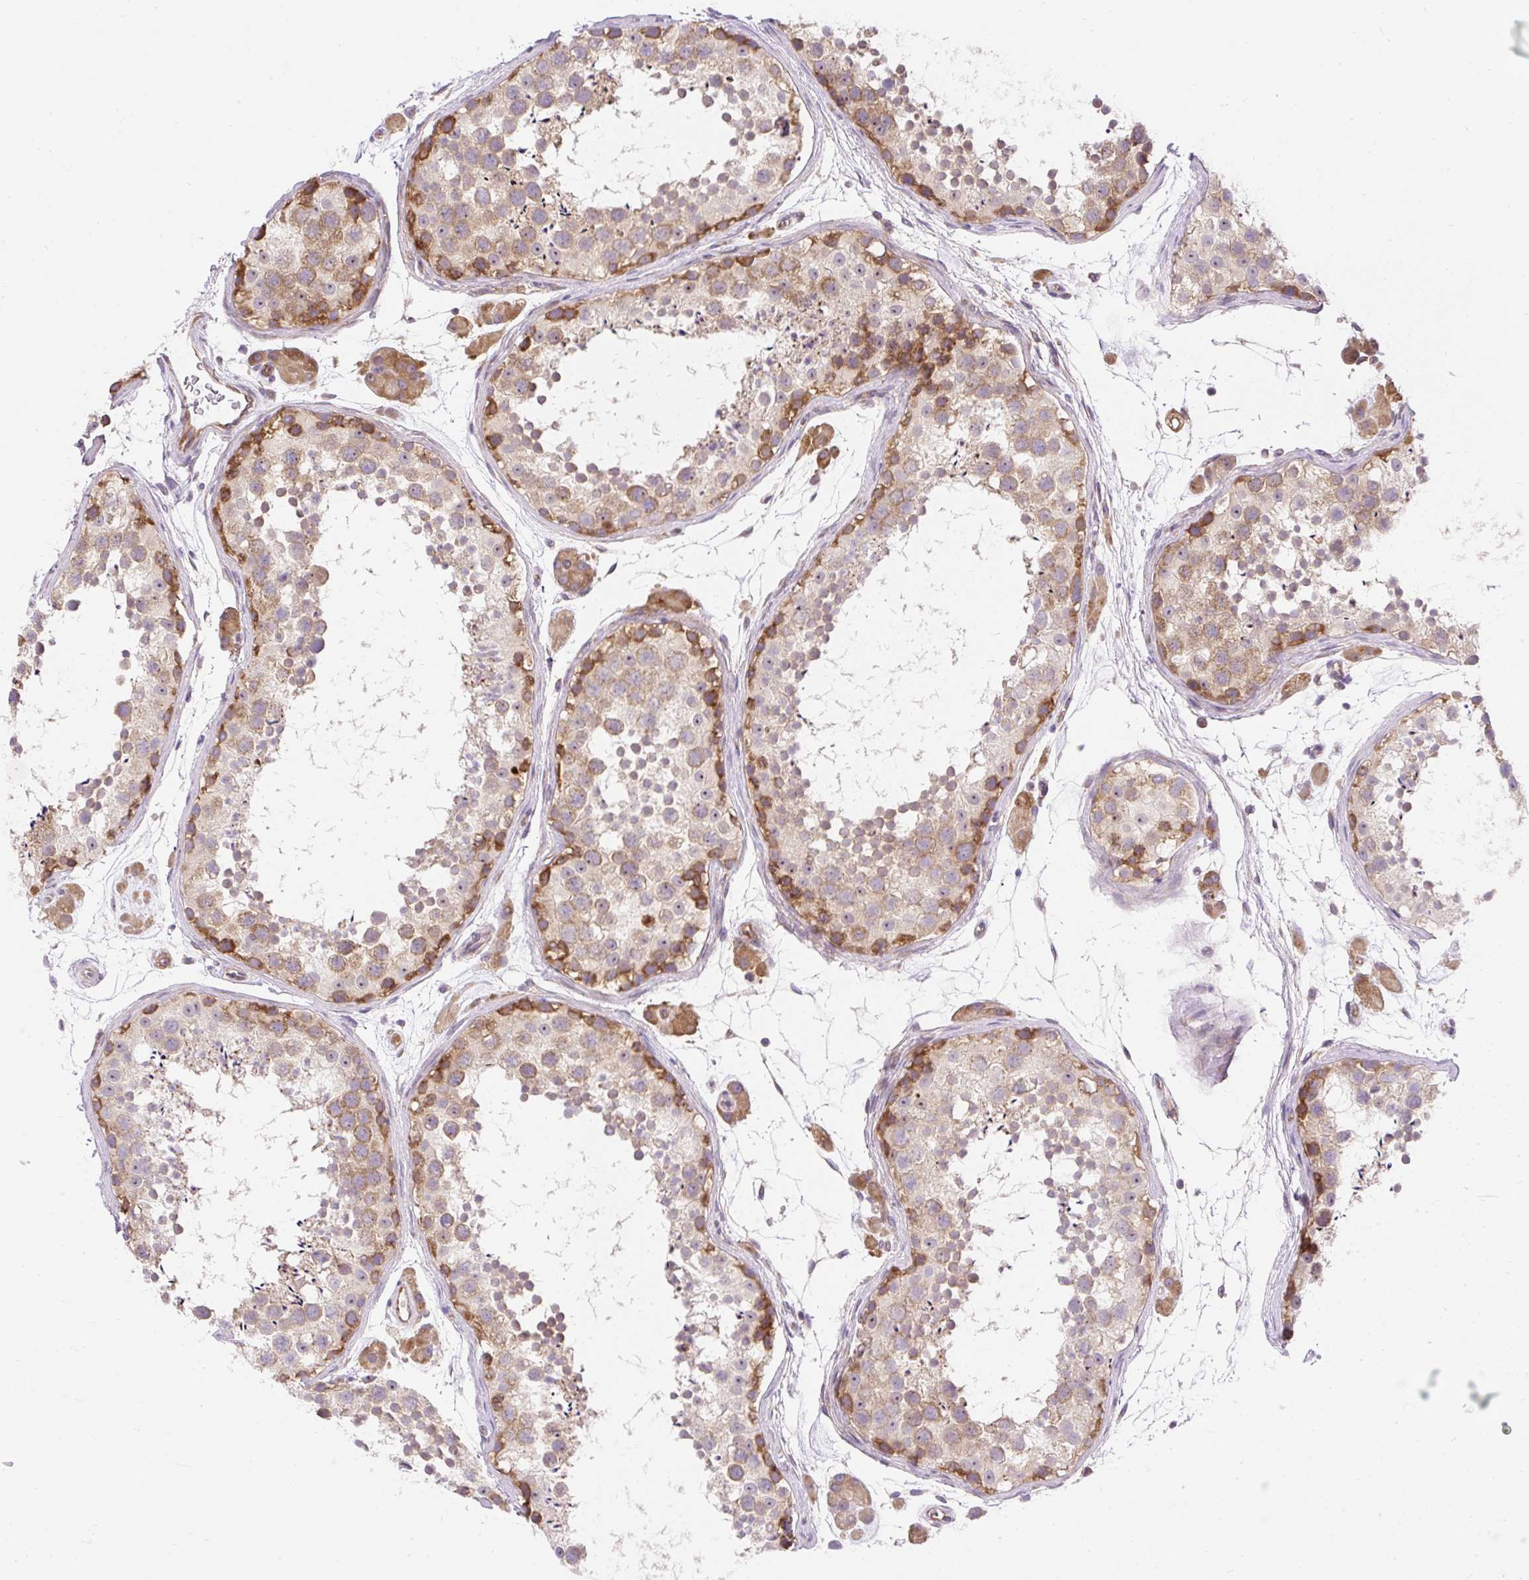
{"staining": {"intensity": "strong", "quantity": "<25%", "location": "cytoplasmic/membranous"}, "tissue": "testis", "cell_type": "Cells in seminiferous ducts", "image_type": "normal", "snomed": [{"axis": "morphology", "description": "Normal tissue, NOS"}, {"axis": "topography", "description": "Testis"}], "caption": "Protein expression analysis of unremarkable human testis reveals strong cytoplasmic/membranous staining in approximately <25% of cells in seminiferous ducts. (DAB (3,3'-diaminobenzidine) = brown stain, brightfield microscopy at high magnification).", "gene": "GPR45", "patient": {"sex": "male", "age": 41}}